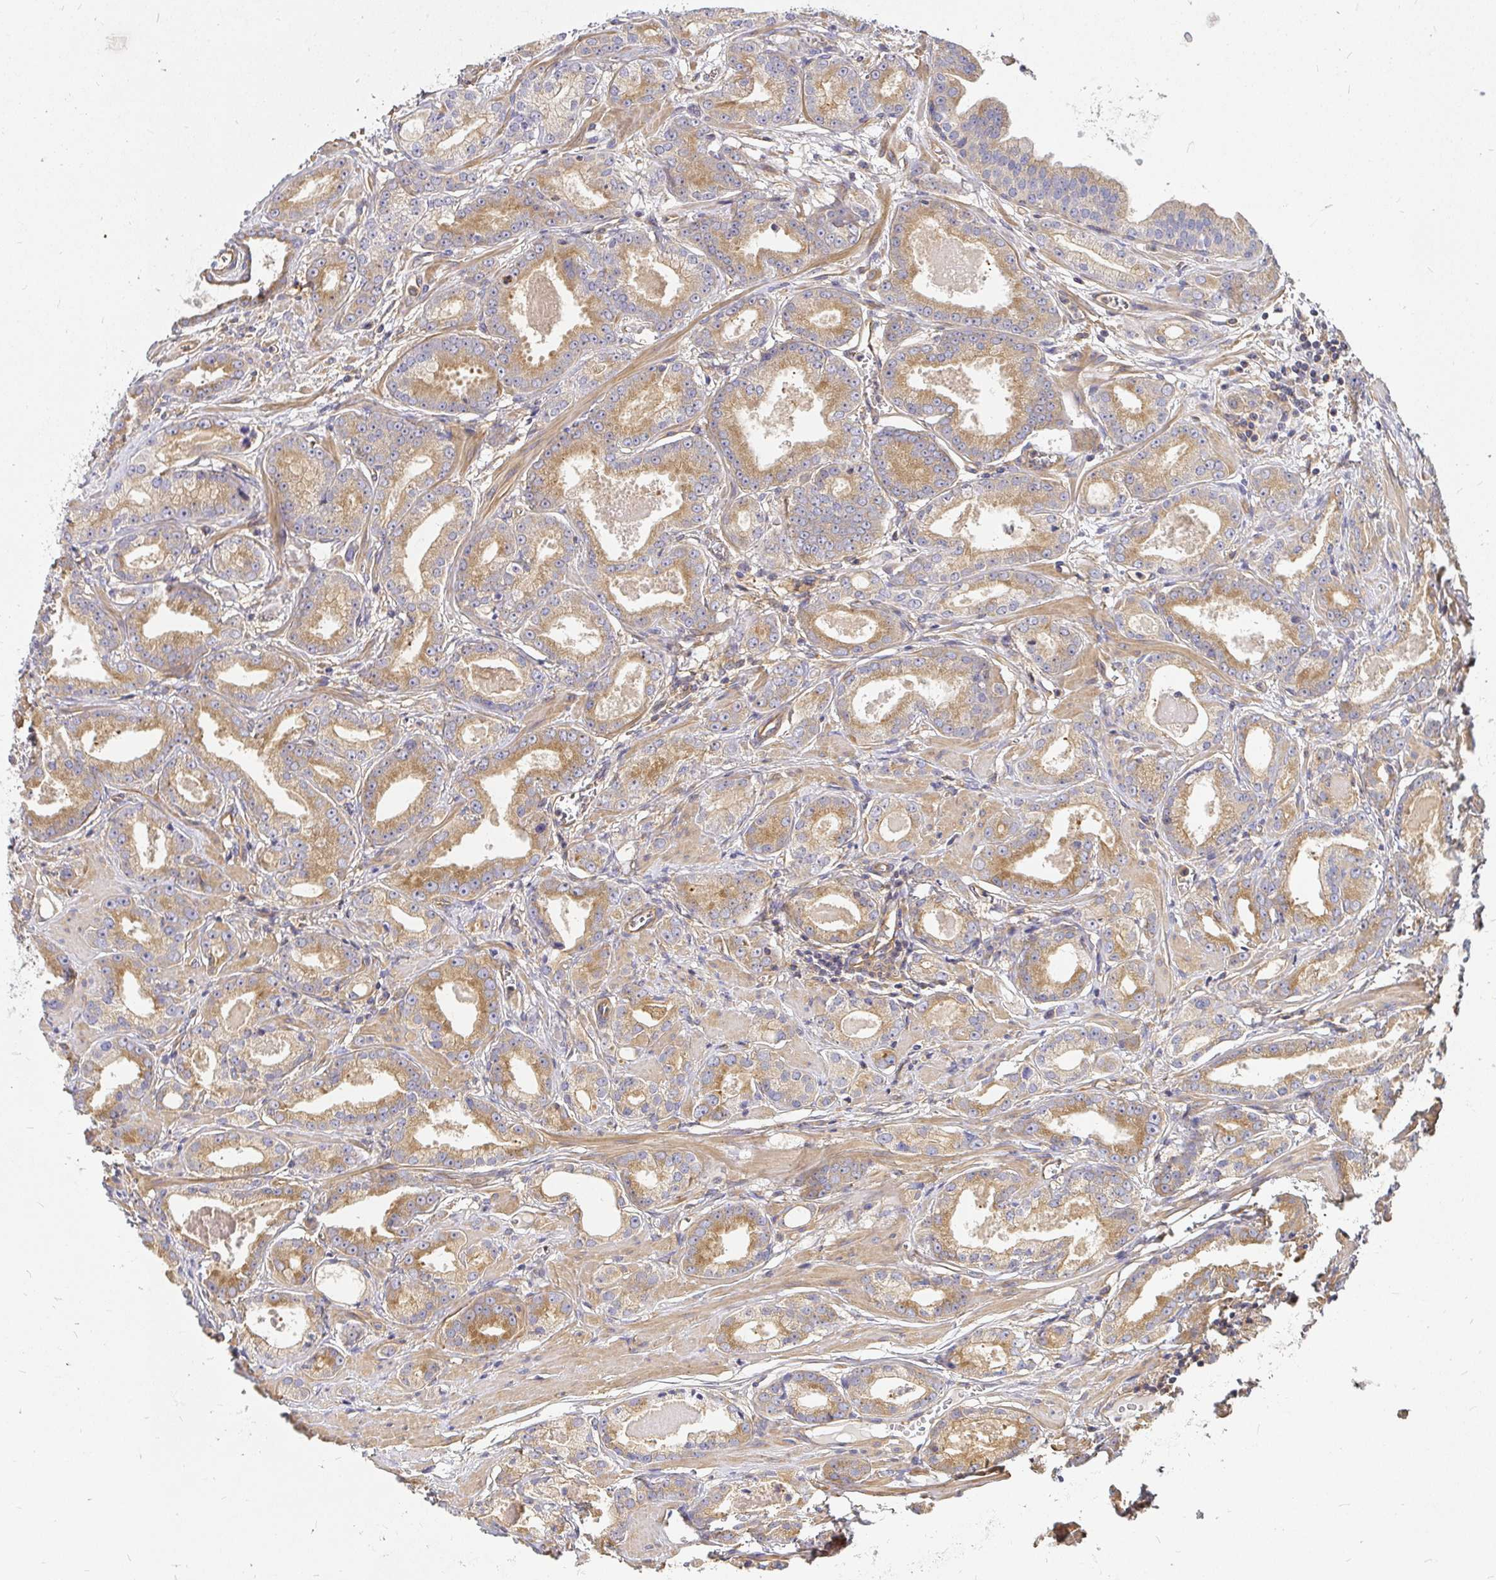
{"staining": {"intensity": "moderate", "quantity": ">75%", "location": "cytoplasmic/membranous"}, "tissue": "prostate cancer", "cell_type": "Tumor cells", "image_type": "cancer", "snomed": [{"axis": "morphology", "description": "Adenocarcinoma, NOS"}, {"axis": "morphology", "description": "Adenocarcinoma, Low grade"}, {"axis": "topography", "description": "Prostate"}], "caption": "Adenocarcinoma (prostate) stained with DAB immunohistochemistry (IHC) displays medium levels of moderate cytoplasmic/membranous expression in approximately >75% of tumor cells.", "gene": "KIF5B", "patient": {"sex": "male", "age": 64}}